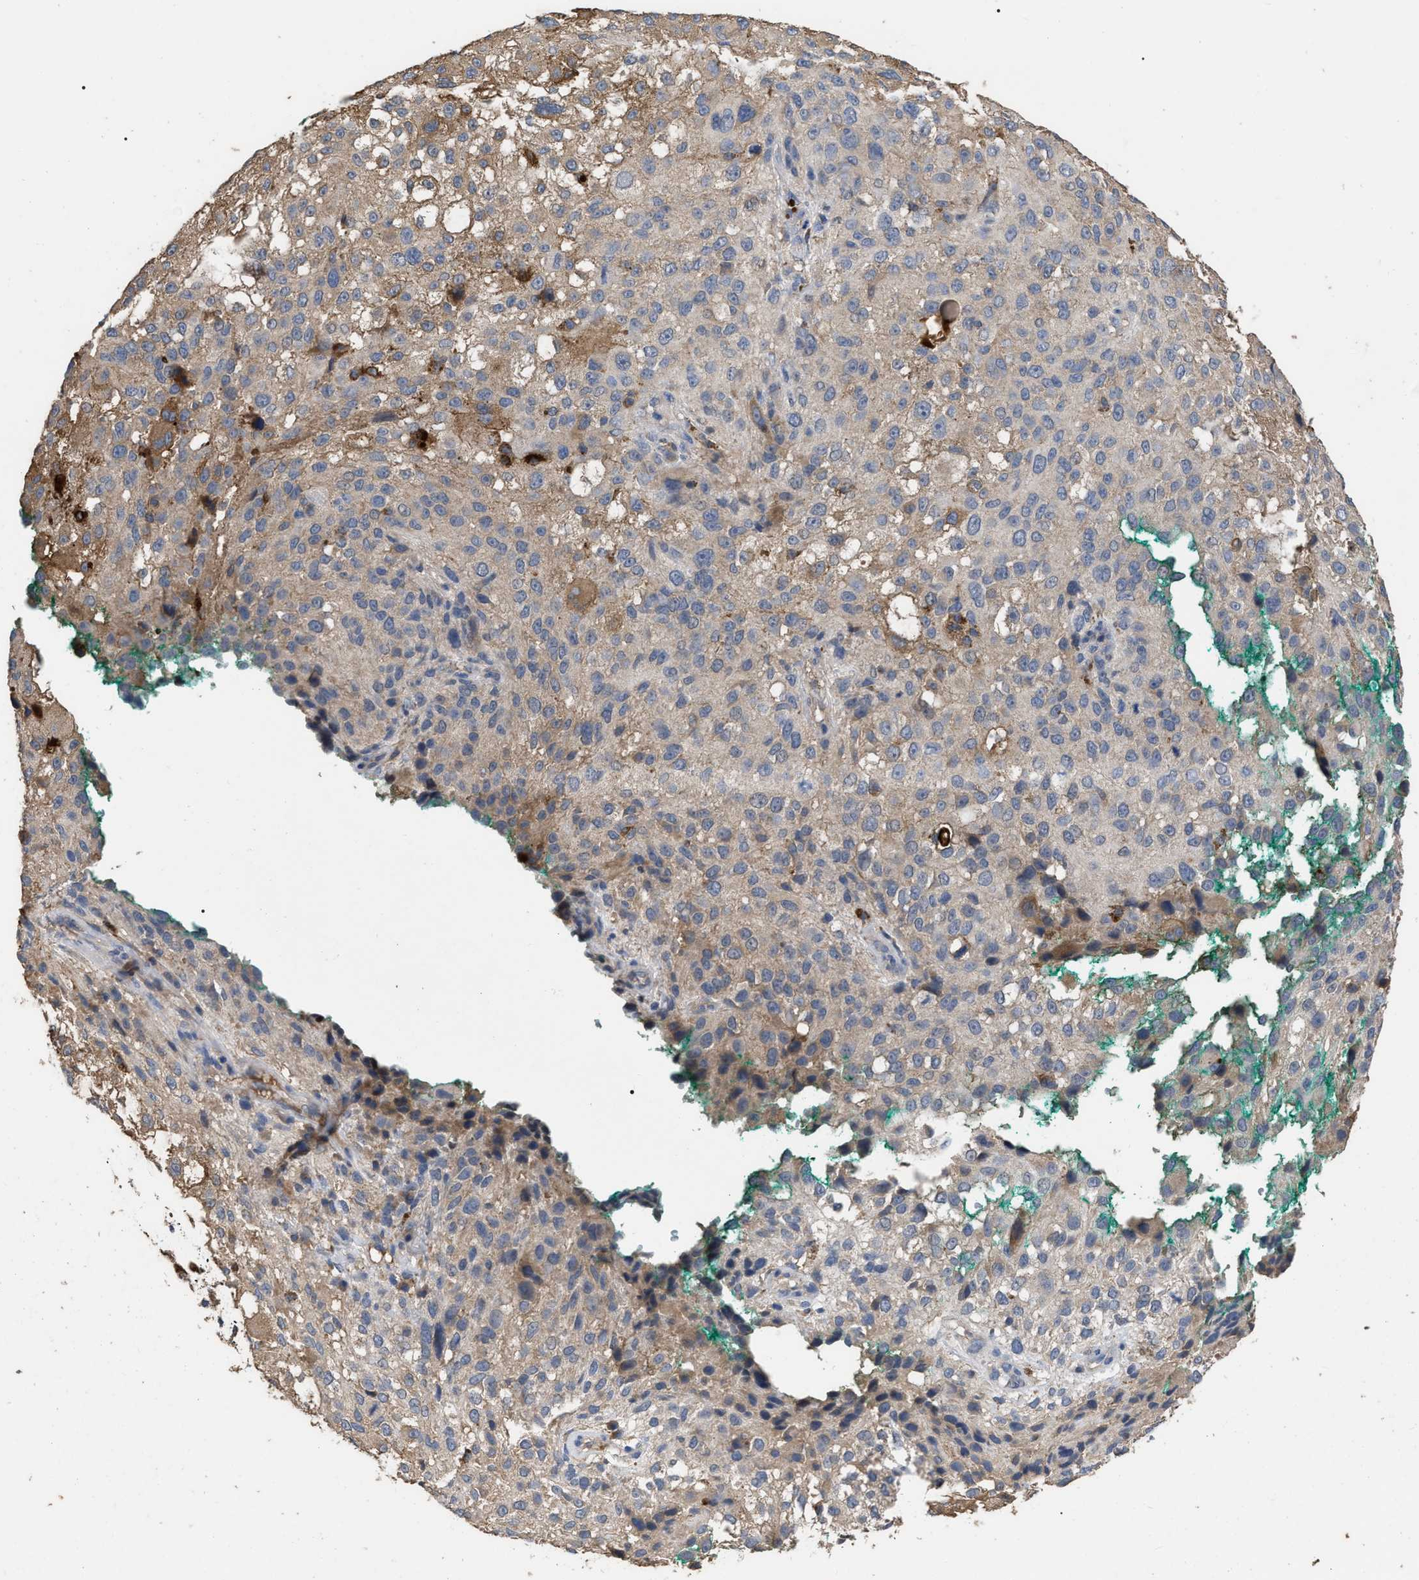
{"staining": {"intensity": "weak", "quantity": "<25%", "location": "cytoplasmic/membranous"}, "tissue": "melanoma", "cell_type": "Tumor cells", "image_type": "cancer", "snomed": [{"axis": "morphology", "description": "Necrosis, NOS"}, {"axis": "morphology", "description": "Malignant melanoma, NOS"}, {"axis": "topography", "description": "Skin"}], "caption": "Tumor cells show no significant positivity in melanoma.", "gene": "GPR179", "patient": {"sex": "female", "age": 87}}